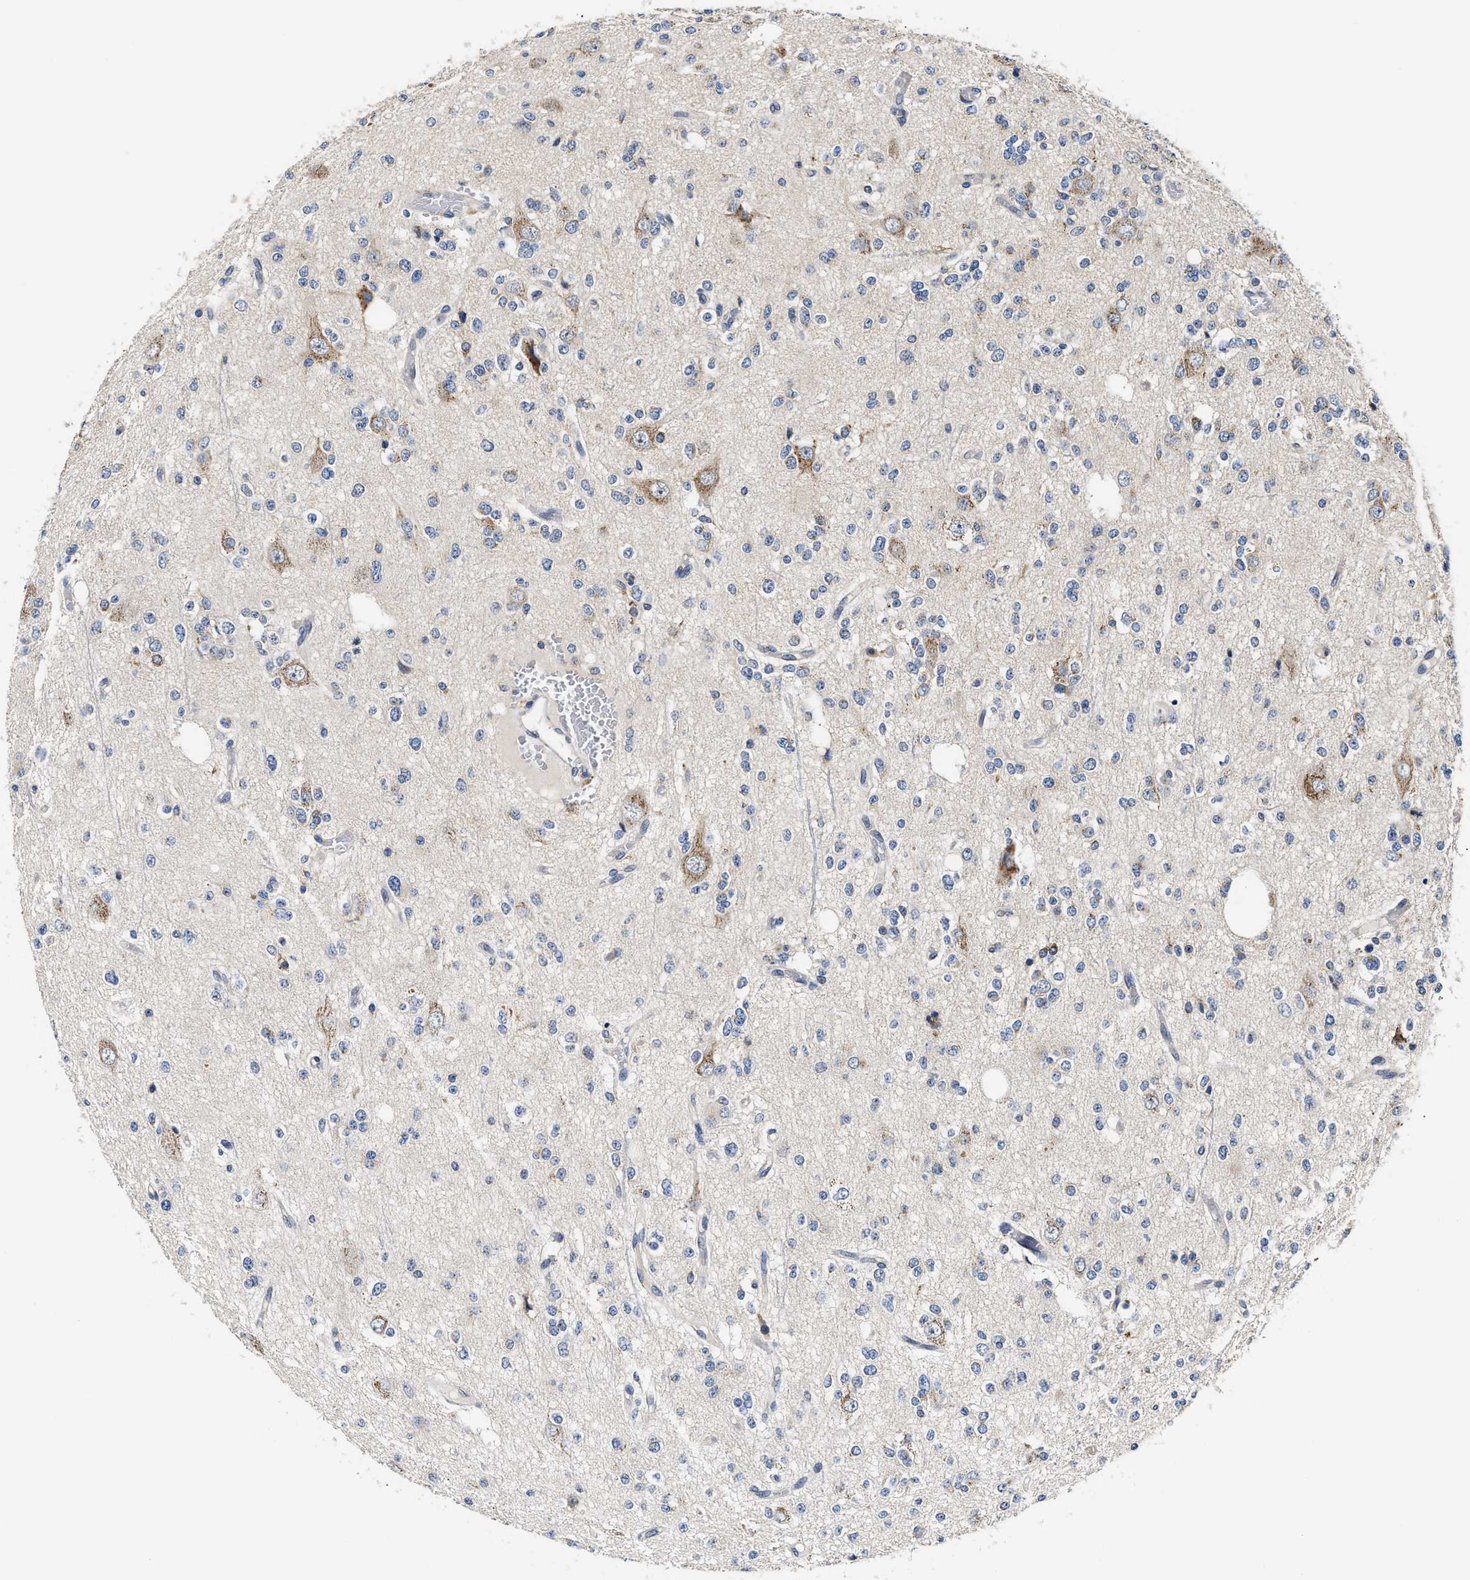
{"staining": {"intensity": "negative", "quantity": "none", "location": "none"}, "tissue": "glioma", "cell_type": "Tumor cells", "image_type": "cancer", "snomed": [{"axis": "morphology", "description": "Glioma, malignant, Low grade"}, {"axis": "topography", "description": "Brain"}], "caption": "This is an IHC micrograph of malignant low-grade glioma. There is no positivity in tumor cells.", "gene": "FAM185A", "patient": {"sex": "male", "age": 38}}